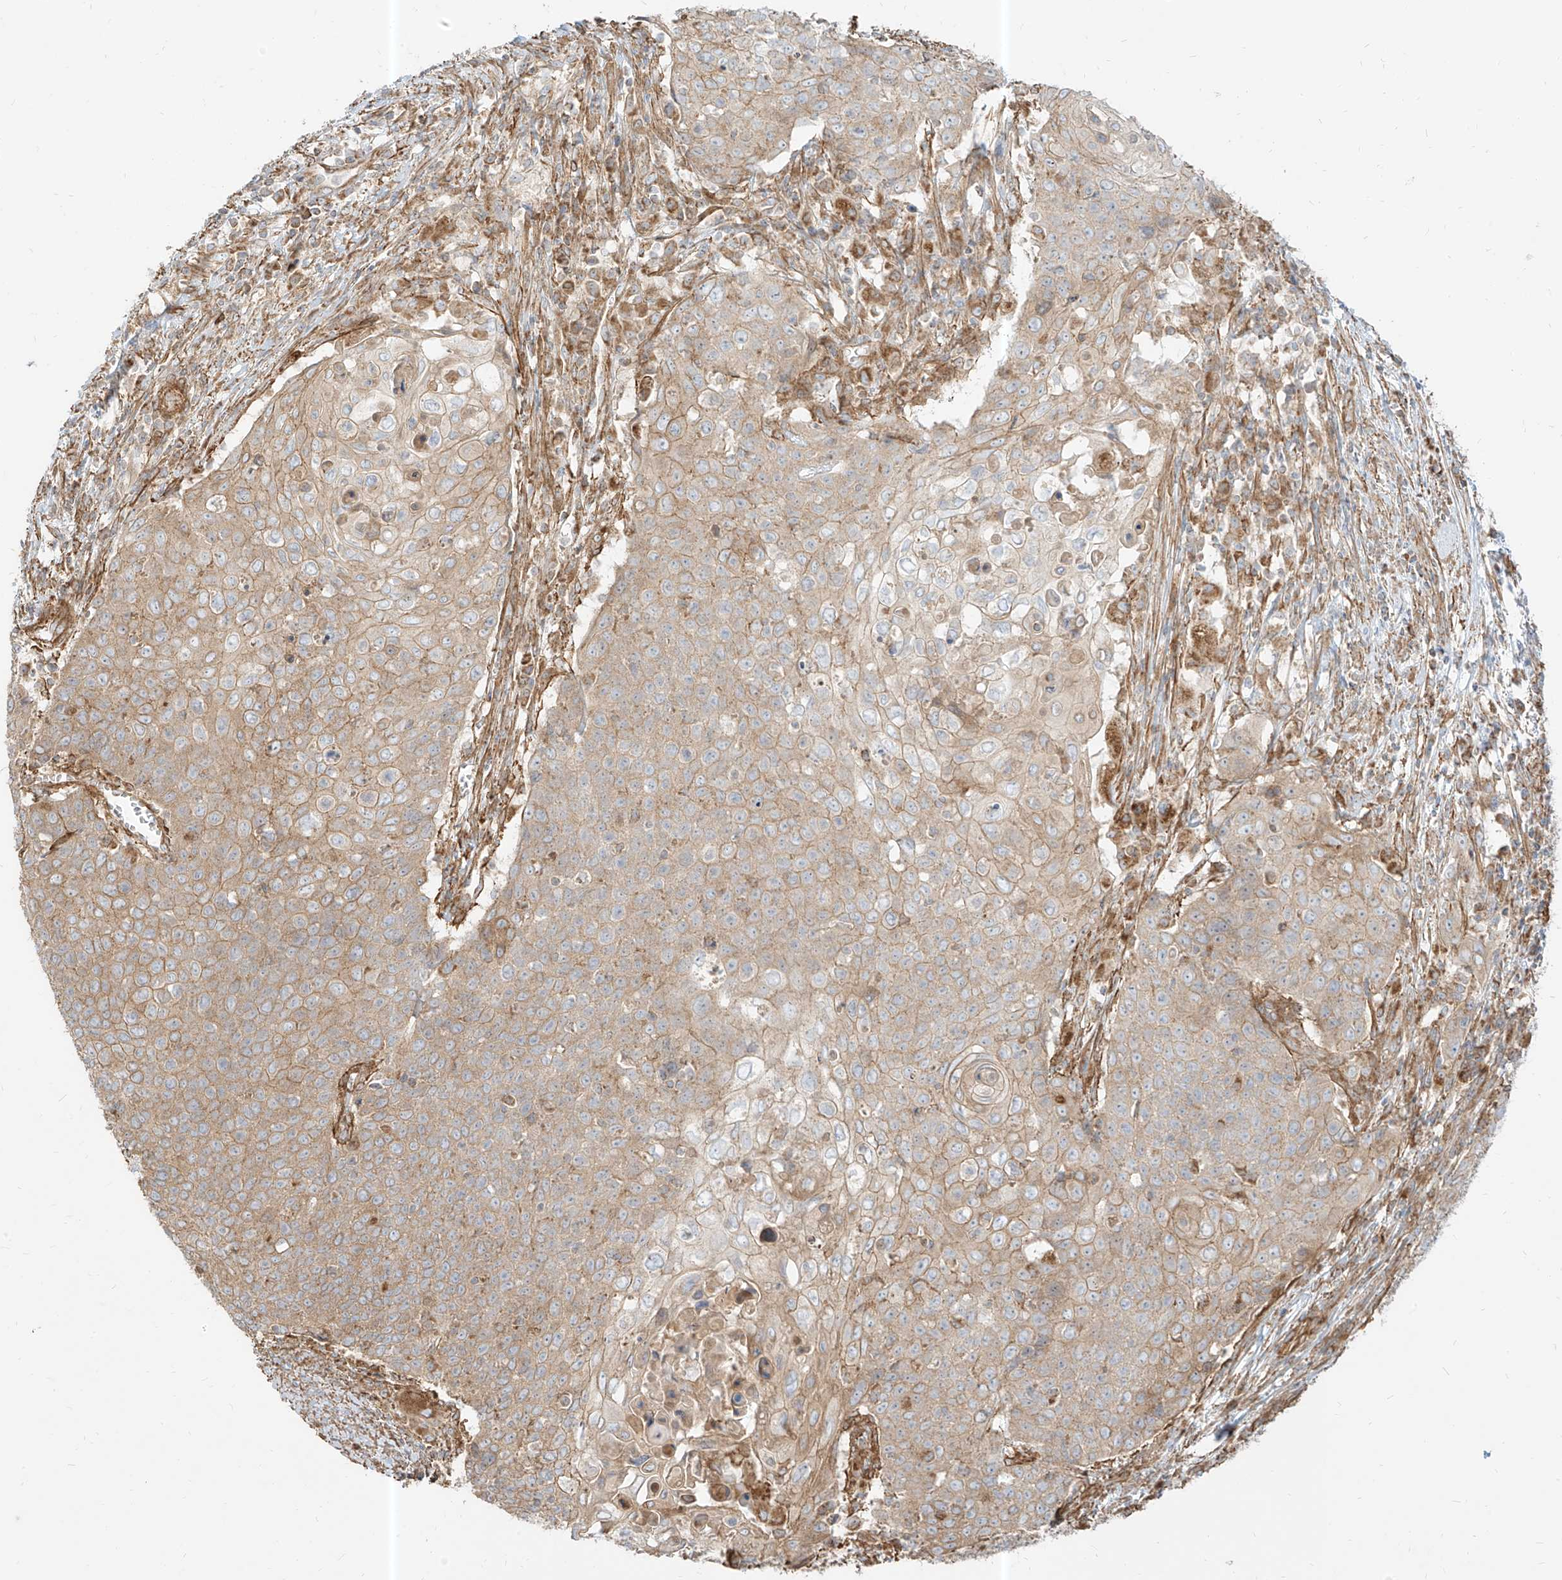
{"staining": {"intensity": "weak", "quantity": ">75%", "location": "cytoplasmic/membranous"}, "tissue": "cervical cancer", "cell_type": "Tumor cells", "image_type": "cancer", "snomed": [{"axis": "morphology", "description": "Squamous cell carcinoma, NOS"}, {"axis": "topography", "description": "Cervix"}], "caption": "IHC (DAB) staining of cervical cancer (squamous cell carcinoma) exhibits weak cytoplasmic/membranous protein expression in about >75% of tumor cells.", "gene": "PLCL1", "patient": {"sex": "female", "age": 39}}